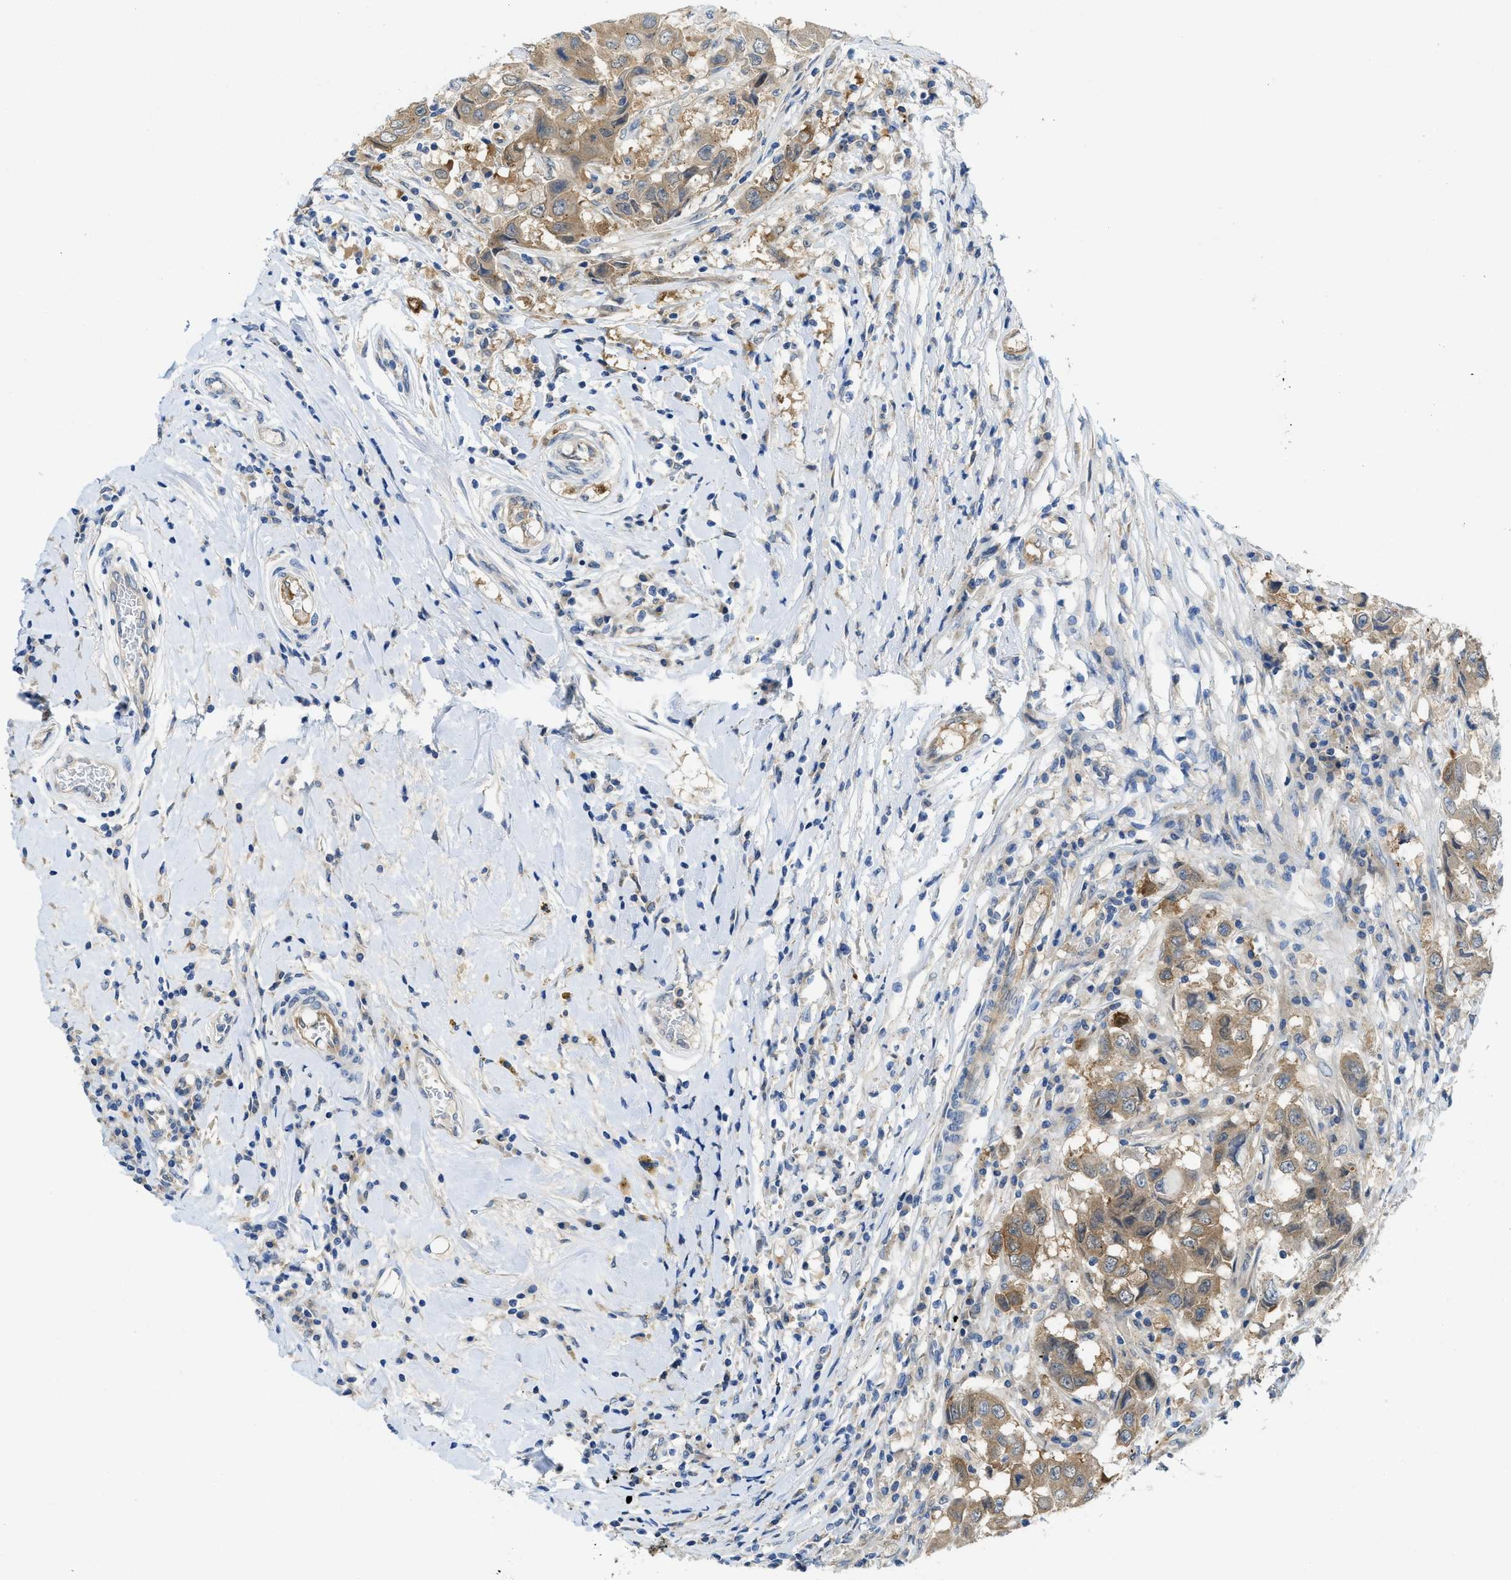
{"staining": {"intensity": "moderate", "quantity": ">75%", "location": "cytoplasmic/membranous"}, "tissue": "breast cancer", "cell_type": "Tumor cells", "image_type": "cancer", "snomed": [{"axis": "morphology", "description": "Duct carcinoma"}, {"axis": "topography", "description": "Breast"}], "caption": "Immunohistochemistry staining of breast cancer (infiltrating ductal carcinoma), which exhibits medium levels of moderate cytoplasmic/membranous expression in approximately >75% of tumor cells indicating moderate cytoplasmic/membranous protein staining. The staining was performed using DAB (brown) for protein detection and nuclei were counterstained in hematoxylin (blue).", "gene": "RIPK2", "patient": {"sex": "female", "age": 27}}